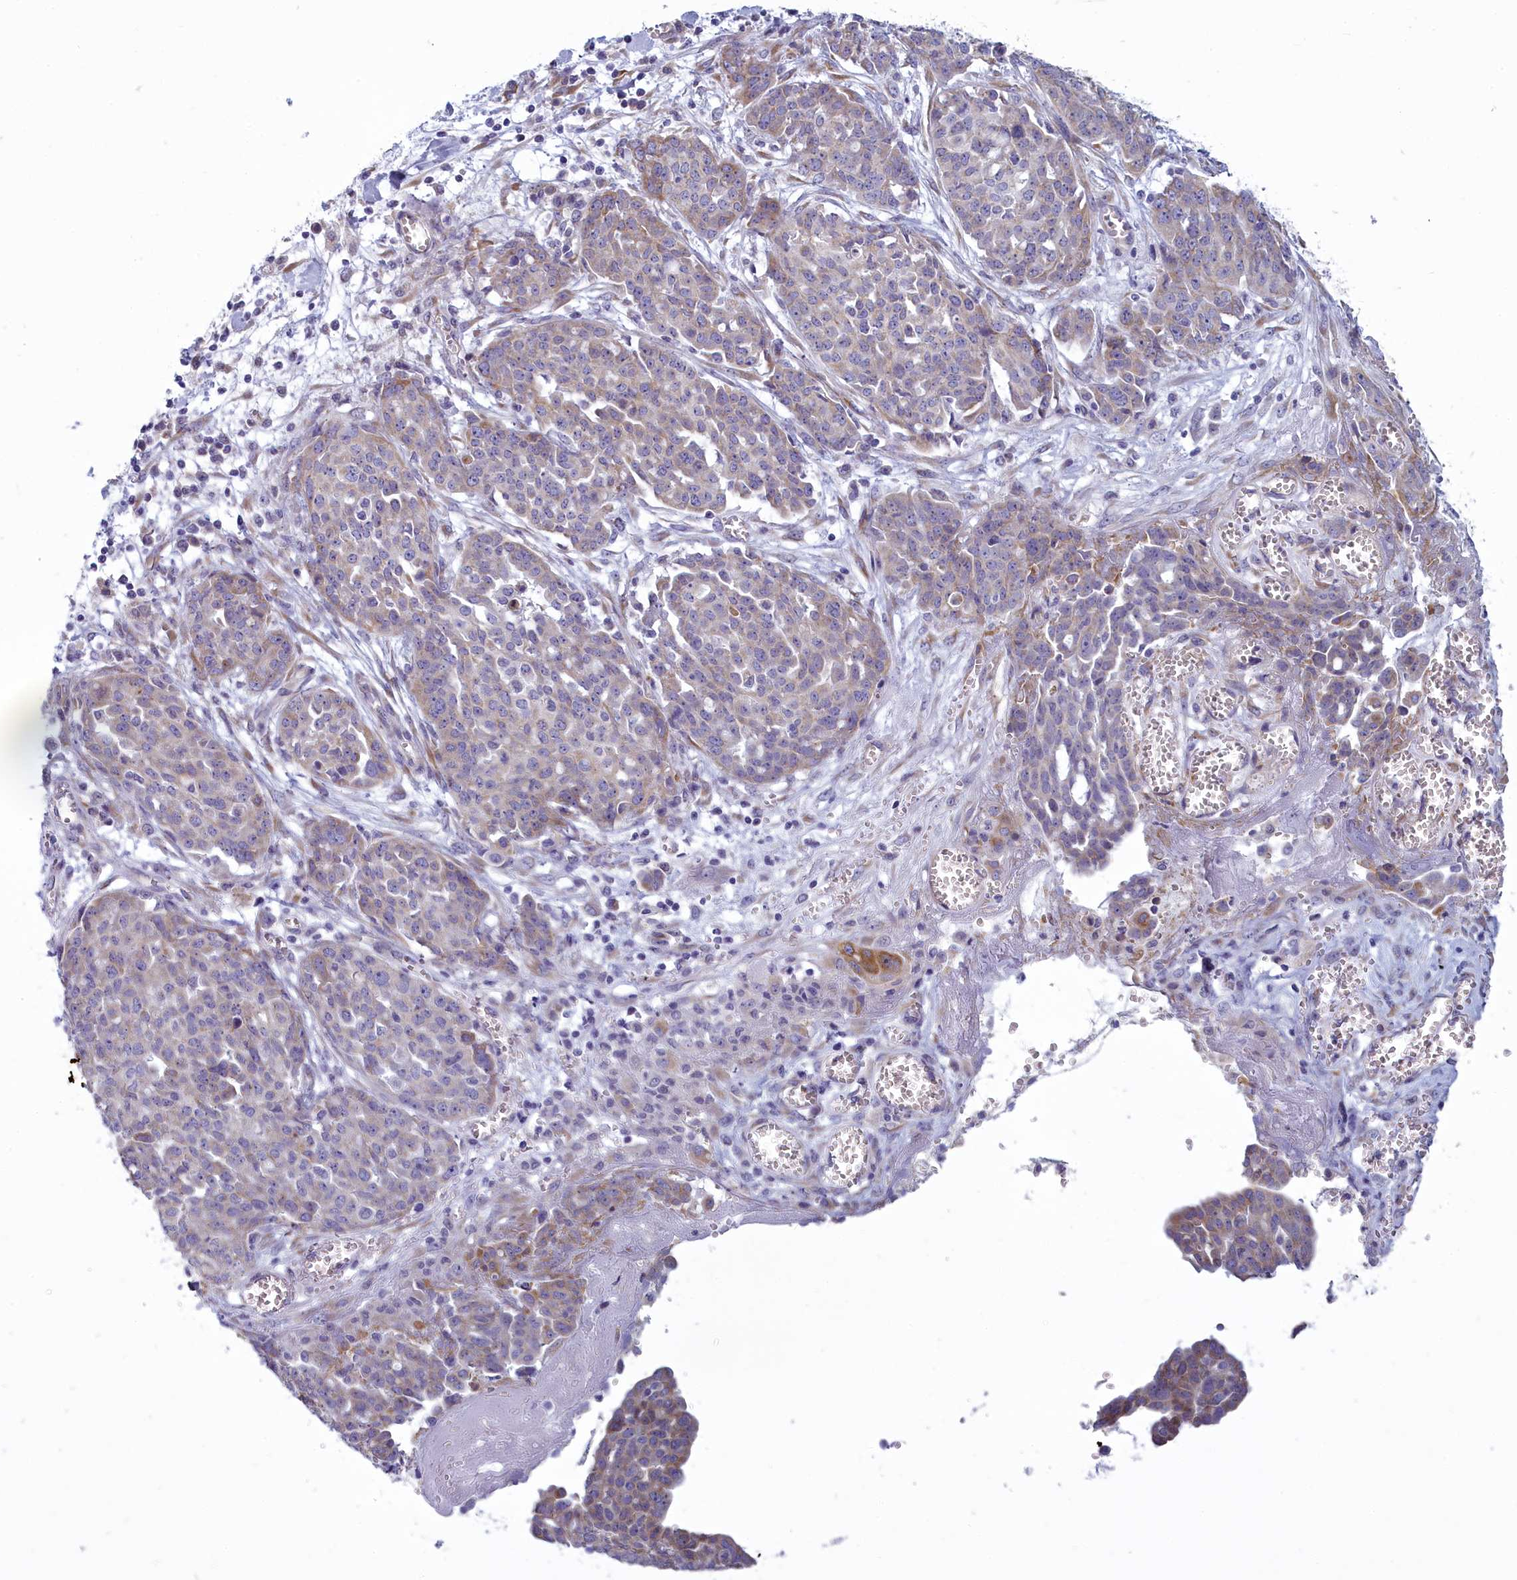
{"staining": {"intensity": "weak", "quantity": "25%-75%", "location": "cytoplasmic/membranous"}, "tissue": "ovarian cancer", "cell_type": "Tumor cells", "image_type": "cancer", "snomed": [{"axis": "morphology", "description": "Cystadenocarcinoma, serous, NOS"}, {"axis": "topography", "description": "Soft tissue"}, {"axis": "topography", "description": "Ovary"}], "caption": "A brown stain shows weak cytoplasmic/membranous expression of a protein in human ovarian serous cystadenocarcinoma tumor cells.", "gene": "CENATAC", "patient": {"sex": "female", "age": 57}}